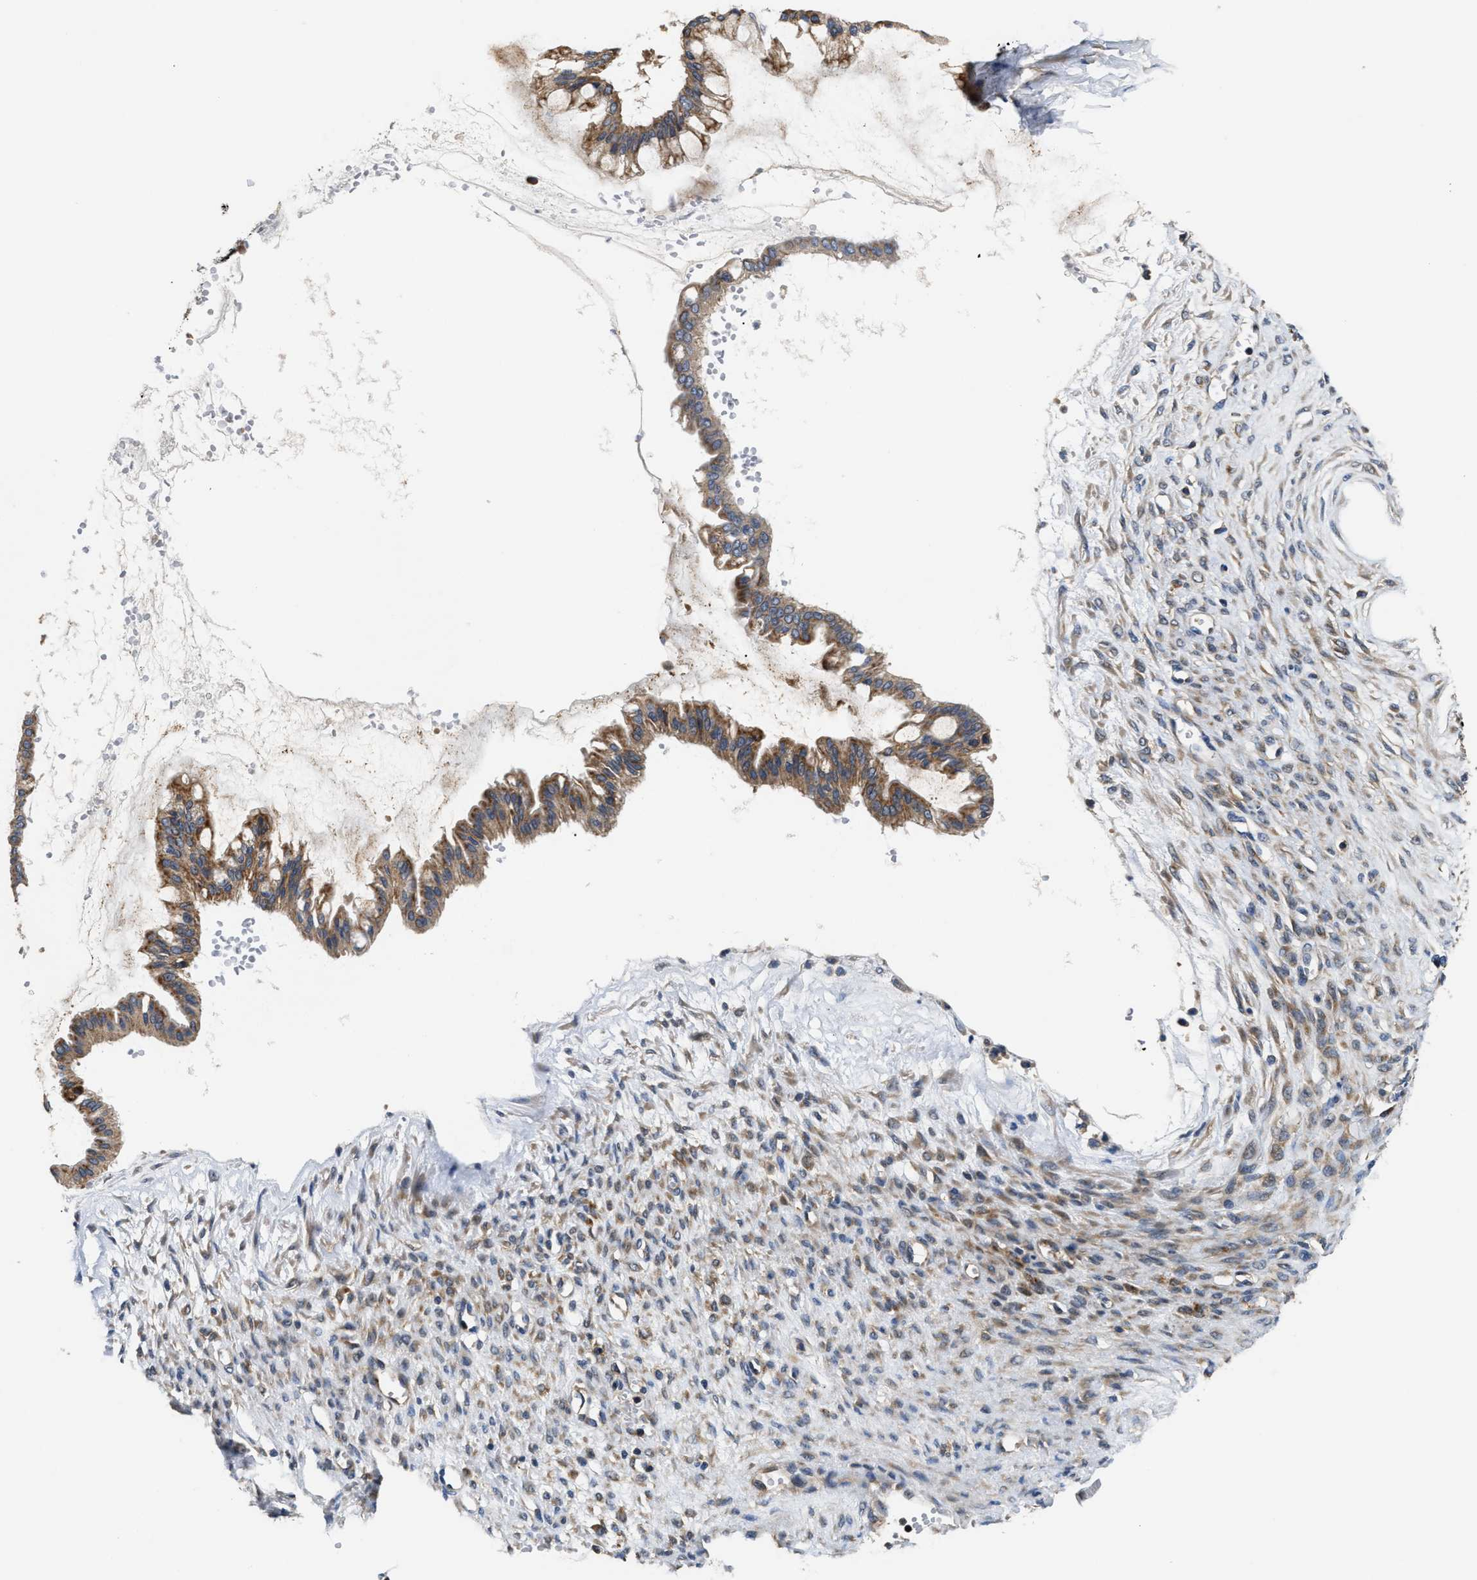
{"staining": {"intensity": "moderate", "quantity": ">75%", "location": "cytoplasmic/membranous"}, "tissue": "ovarian cancer", "cell_type": "Tumor cells", "image_type": "cancer", "snomed": [{"axis": "morphology", "description": "Cystadenocarcinoma, mucinous, NOS"}, {"axis": "topography", "description": "Ovary"}], "caption": "Moderate cytoplasmic/membranous protein staining is present in approximately >75% of tumor cells in mucinous cystadenocarcinoma (ovarian). The staining was performed using DAB, with brown indicating positive protein expression. Nuclei are stained blue with hematoxylin.", "gene": "CCM2", "patient": {"sex": "female", "age": 73}}